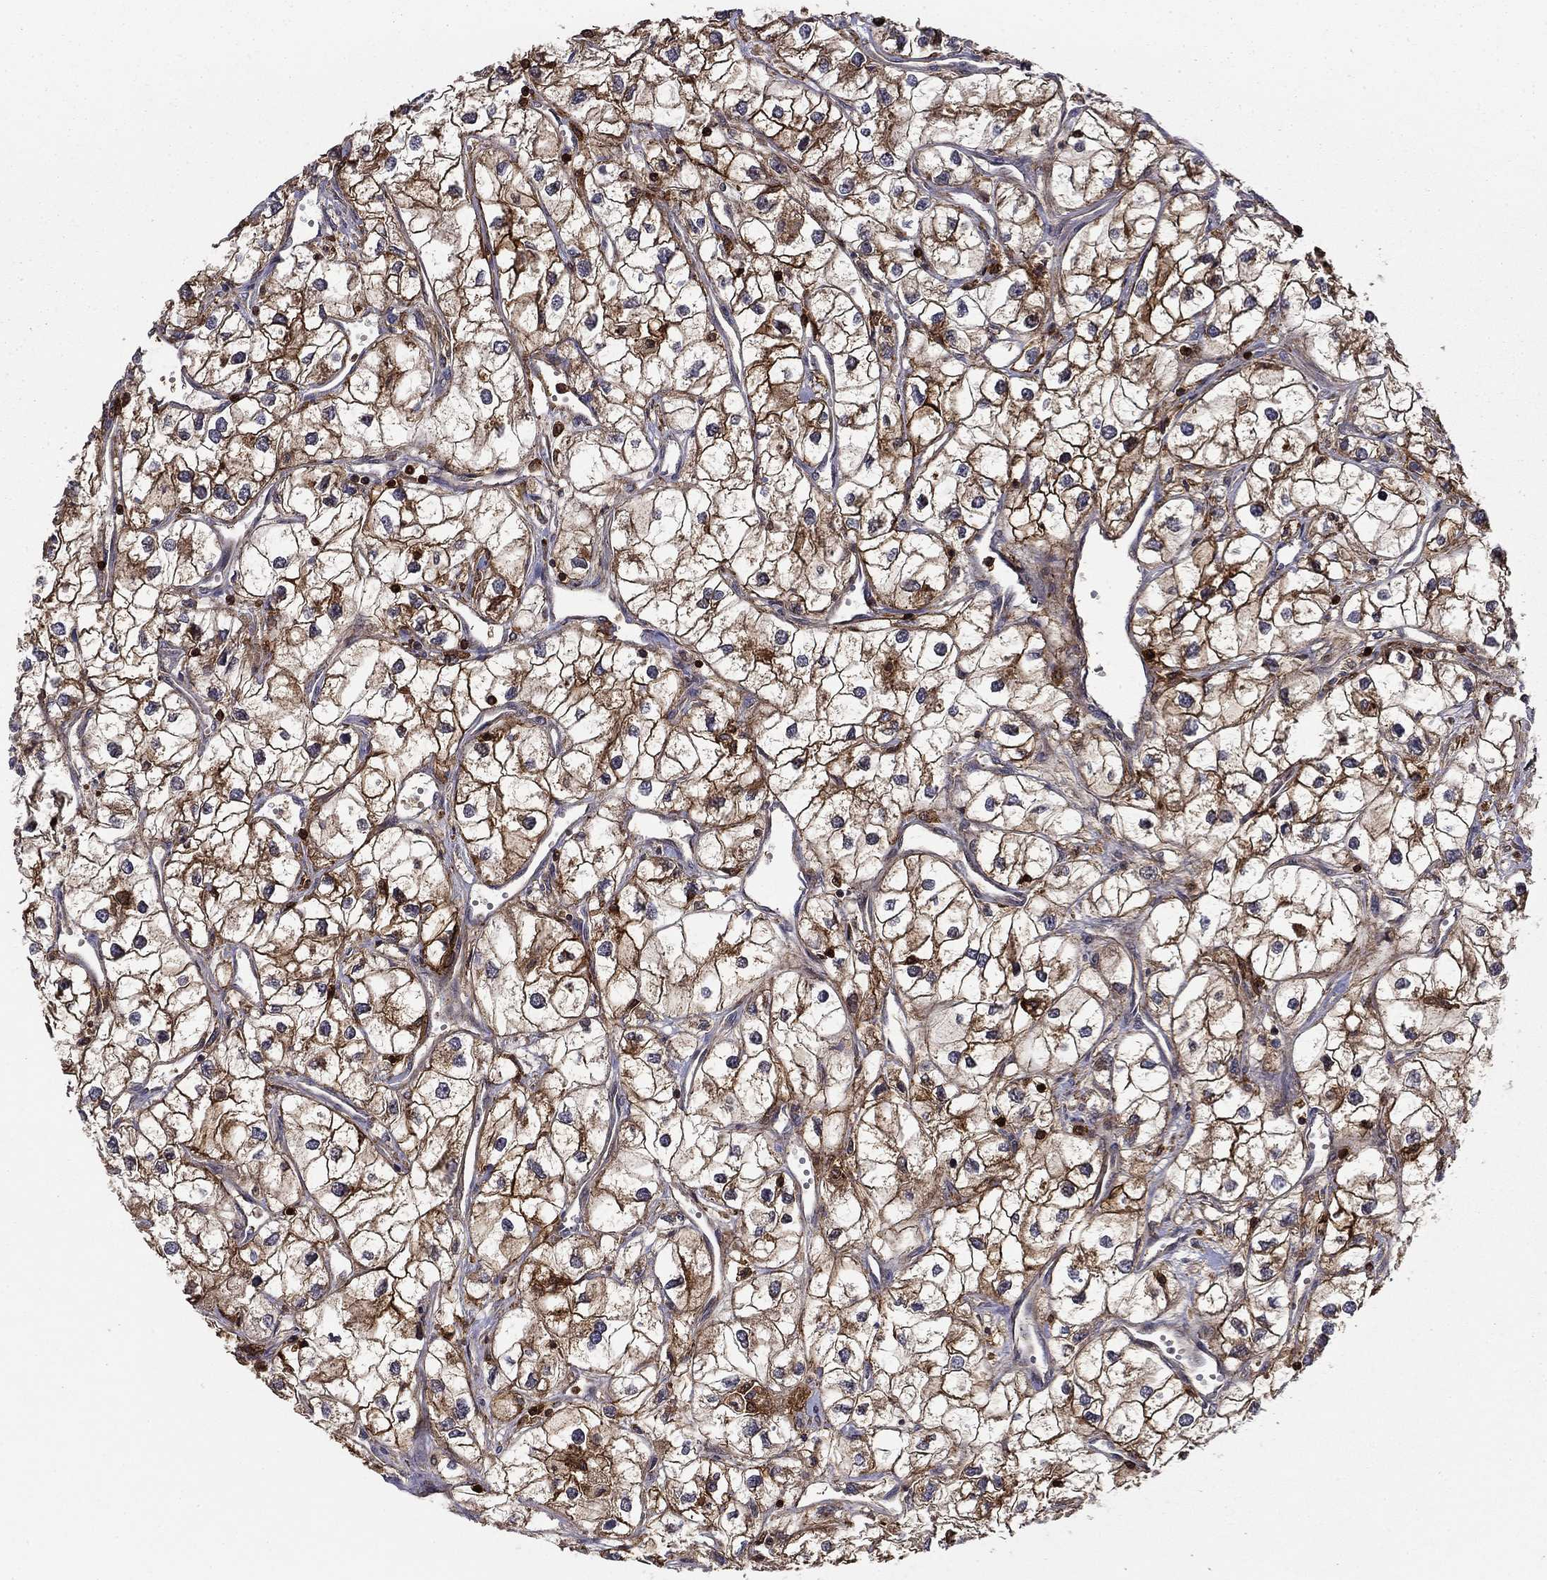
{"staining": {"intensity": "strong", "quantity": ">75%", "location": "cytoplasmic/membranous"}, "tissue": "renal cancer", "cell_type": "Tumor cells", "image_type": "cancer", "snomed": [{"axis": "morphology", "description": "Adenocarcinoma, NOS"}, {"axis": "topography", "description": "Kidney"}], "caption": "Immunohistochemistry image of neoplastic tissue: adenocarcinoma (renal) stained using immunohistochemistry (IHC) displays high levels of strong protein expression localized specifically in the cytoplasmic/membranous of tumor cells, appearing as a cytoplasmic/membranous brown color.", "gene": "ADM", "patient": {"sex": "male", "age": 59}}